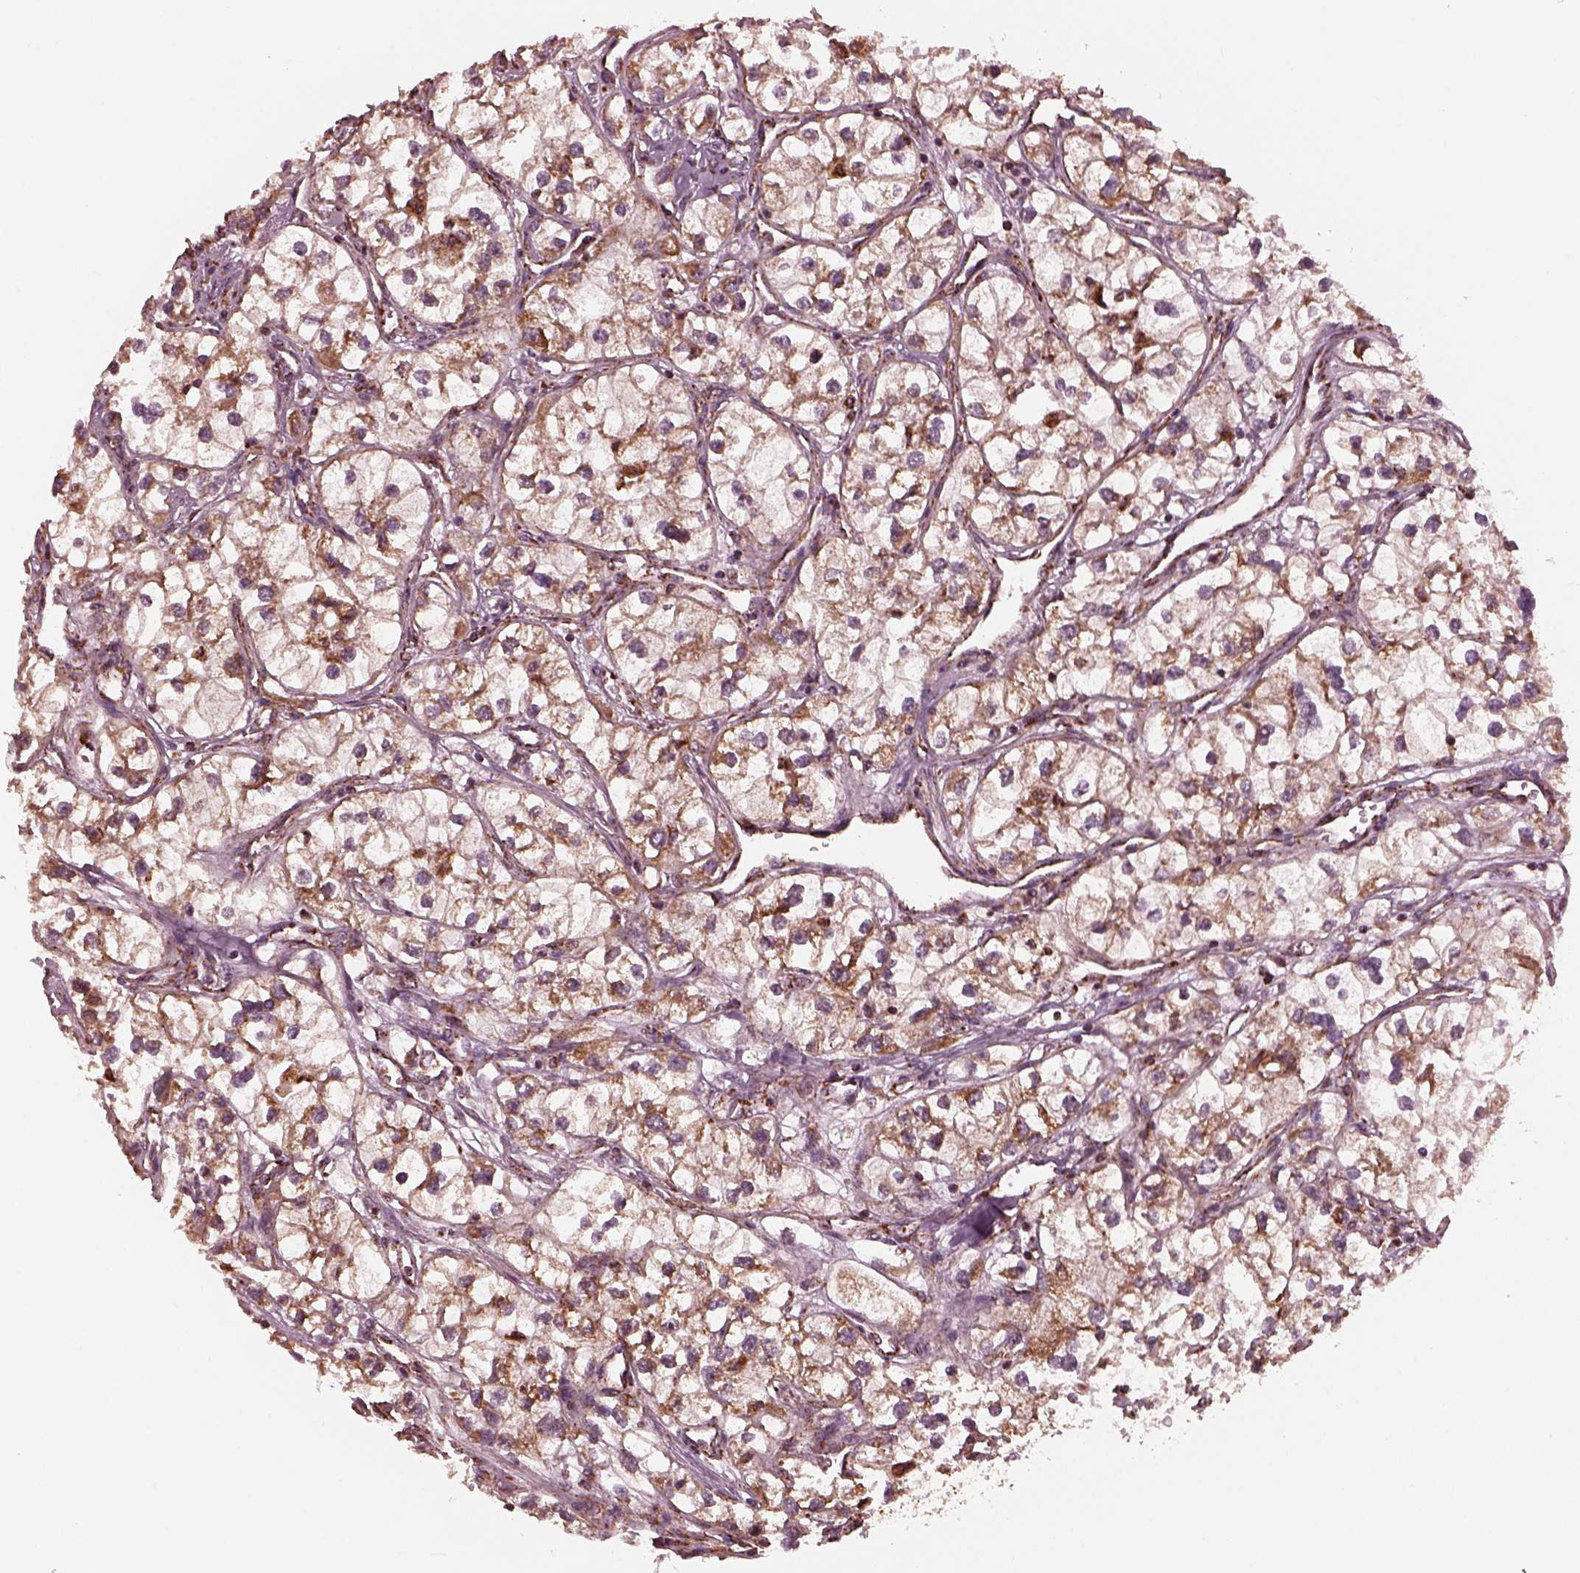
{"staining": {"intensity": "moderate", "quantity": "25%-75%", "location": "cytoplasmic/membranous"}, "tissue": "renal cancer", "cell_type": "Tumor cells", "image_type": "cancer", "snomed": [{"axis": "morphology", "description": "Adenocarcinoma, NOS"}, {"axis": "topography", "description": "Kidney"}], "caption": "Renal adenocarcinoma stained for a protein (brown) exhibits moderate cytoplasmic/membranous positive expression in approximately 25%-75% of tumor cells.", "gene": "NDUFB10", "patient": {"sex": "male", "age": 59}}